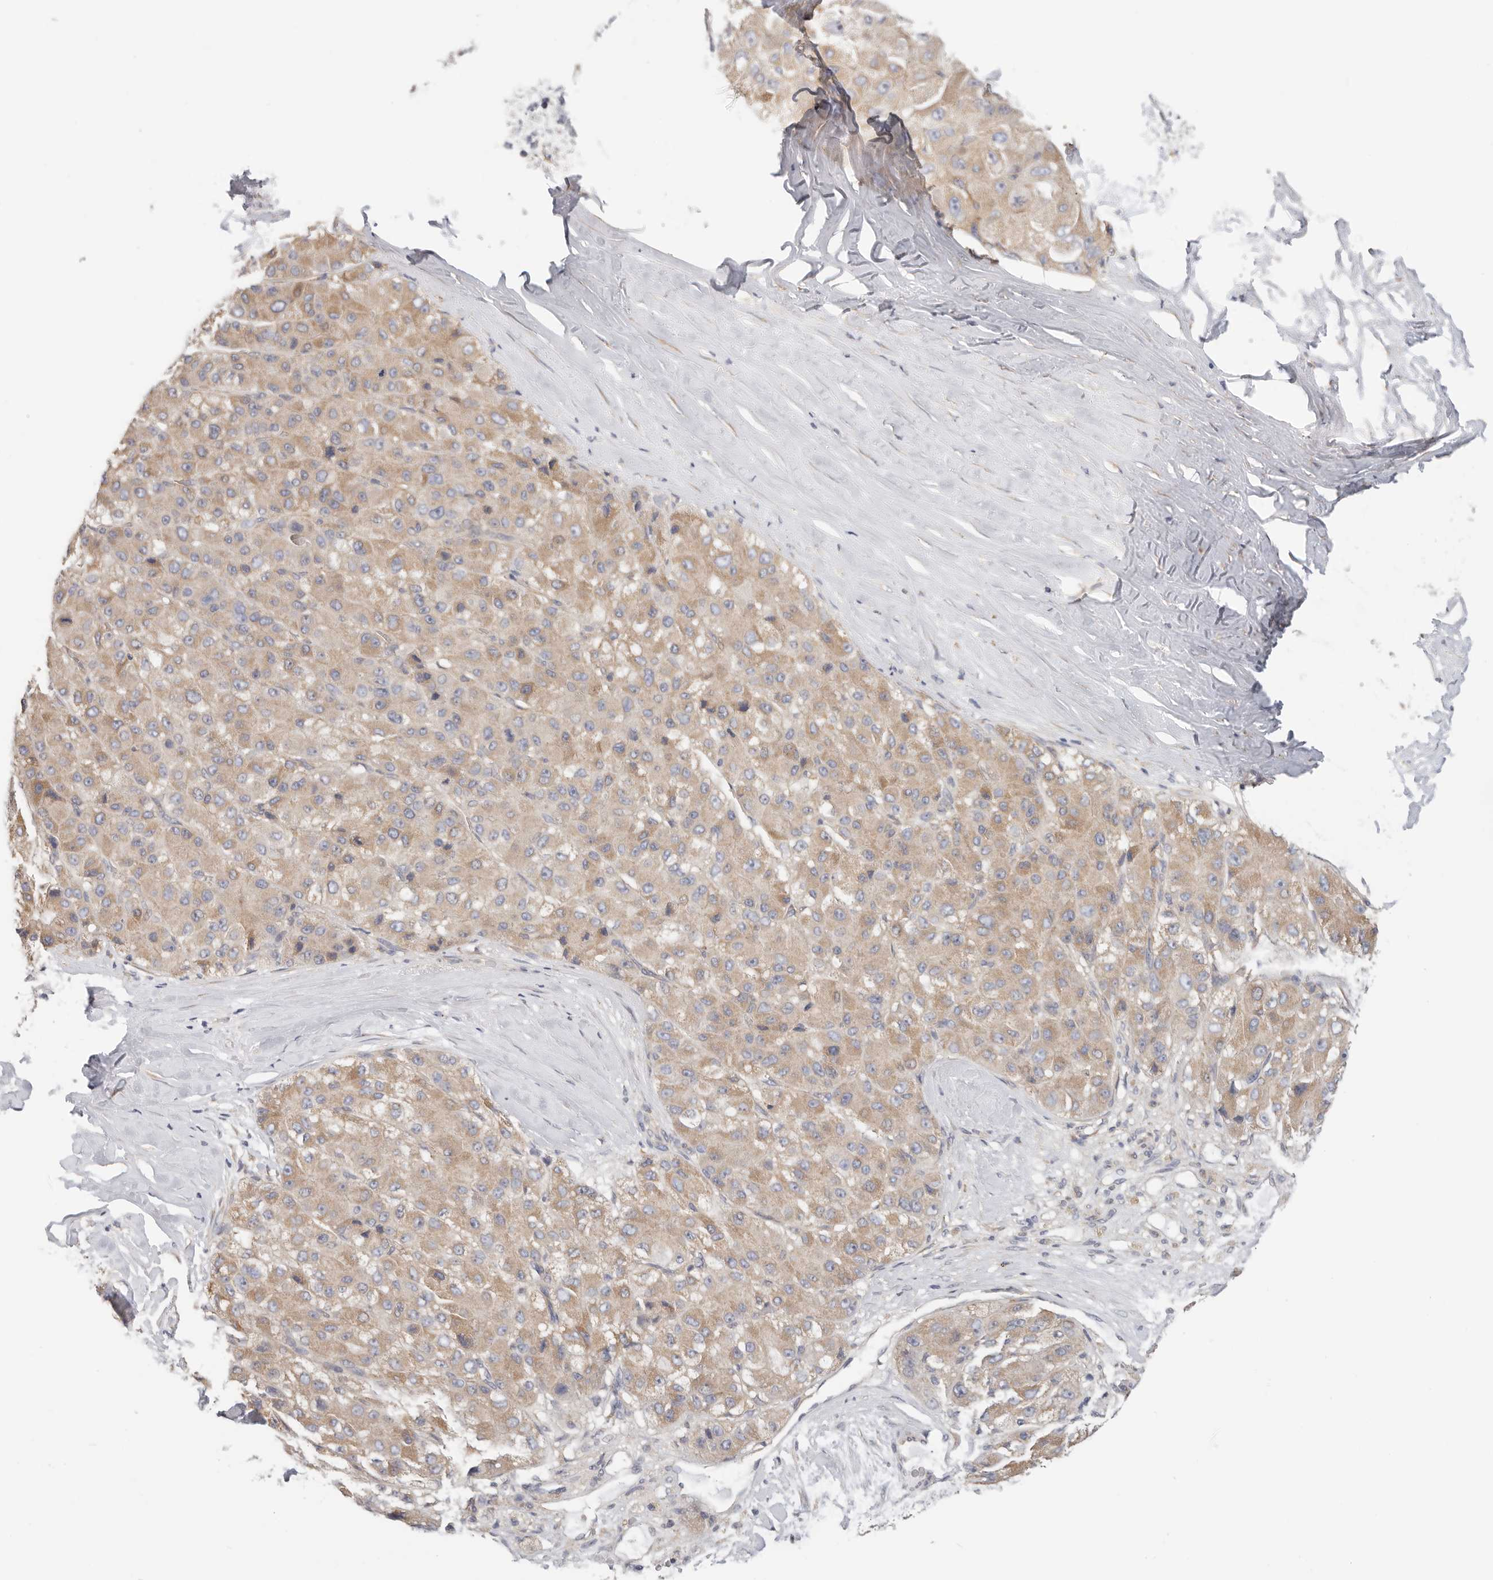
{"staining": {"intensity": "moderate", "quantity": "25%-75%", "location": "cytoplasmic/membranous"}, "tissue": "liver cancer", "cell_type": "Tumor cells", "image_type": "cancer", "snomed": [{"axis": "morphology", "description": "Carcinoma, Hepatocellular, NOS"}, {"axis": "topography", "description": "Liver"}], "caption": "The photomicrograph reveals staining of liver cancer, revealing moderate cytoplasmic/membranous protein staining (brown color) within tumor cells. The protein is shown in brown color, while the nuclei are stained blue.", "gene": "AFDN", "patient": {"sex": "male", "age": 80}}